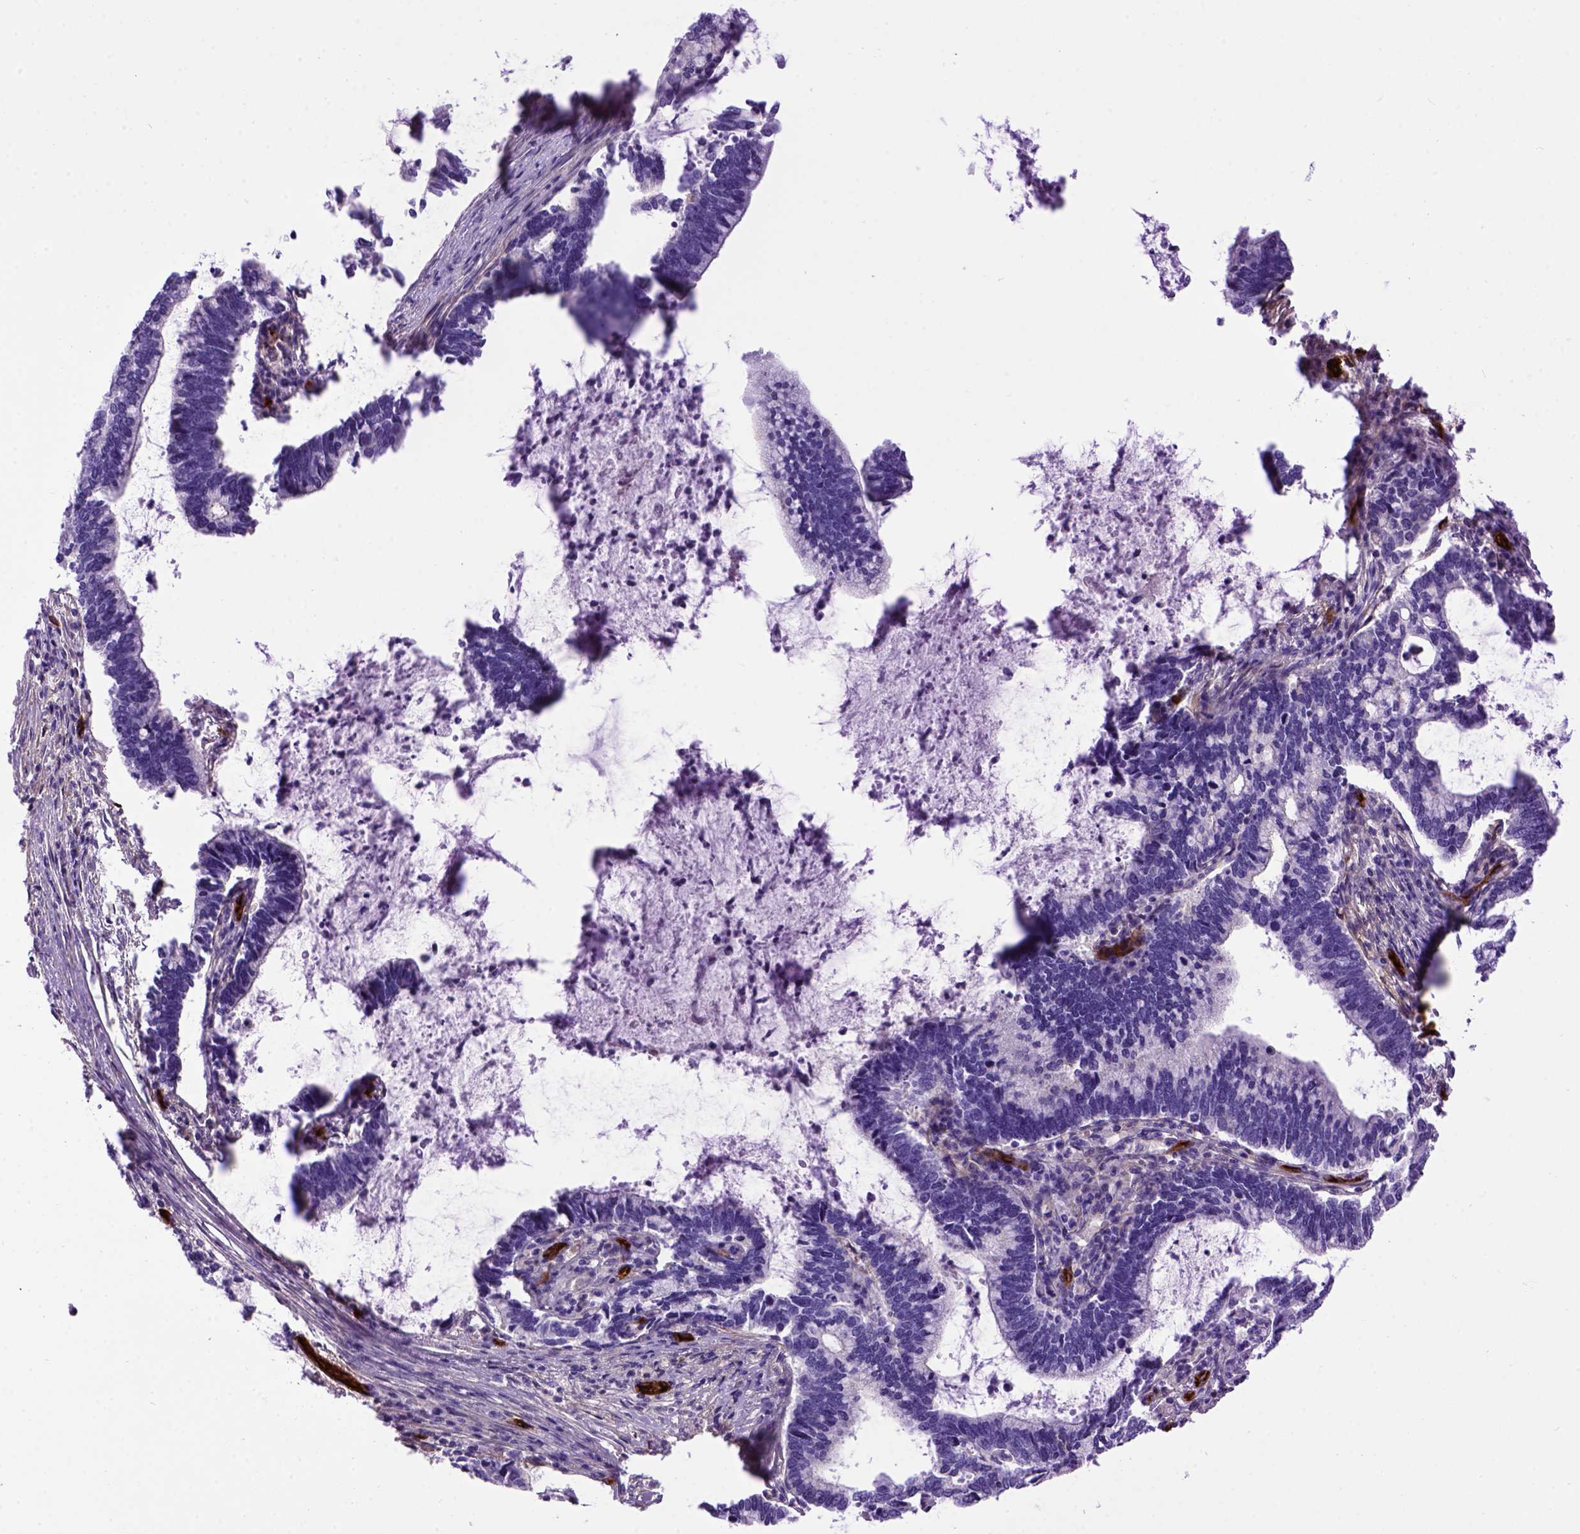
{"staining": {"intensity": "negative", "quantity": "none", "location": "none"}, "tissue": "cervical cancer", "cell_type": "Tumor cells", "image_type": "cancer", "snomed": [{"axis": "morphology", "description": "Adenocarcinoma, NOS"}, {"axis": "topography", "description": "Cervix"}], "caption": "High magnification brightfield microscopy of cervical cancer (adenocarcinoma) stained with DAB (brown) and counterstained with hematoxylin (blue): tumor cells show no significant staining.", "gene": "ENG", "patient": {"sex": "female", "age": 42}}